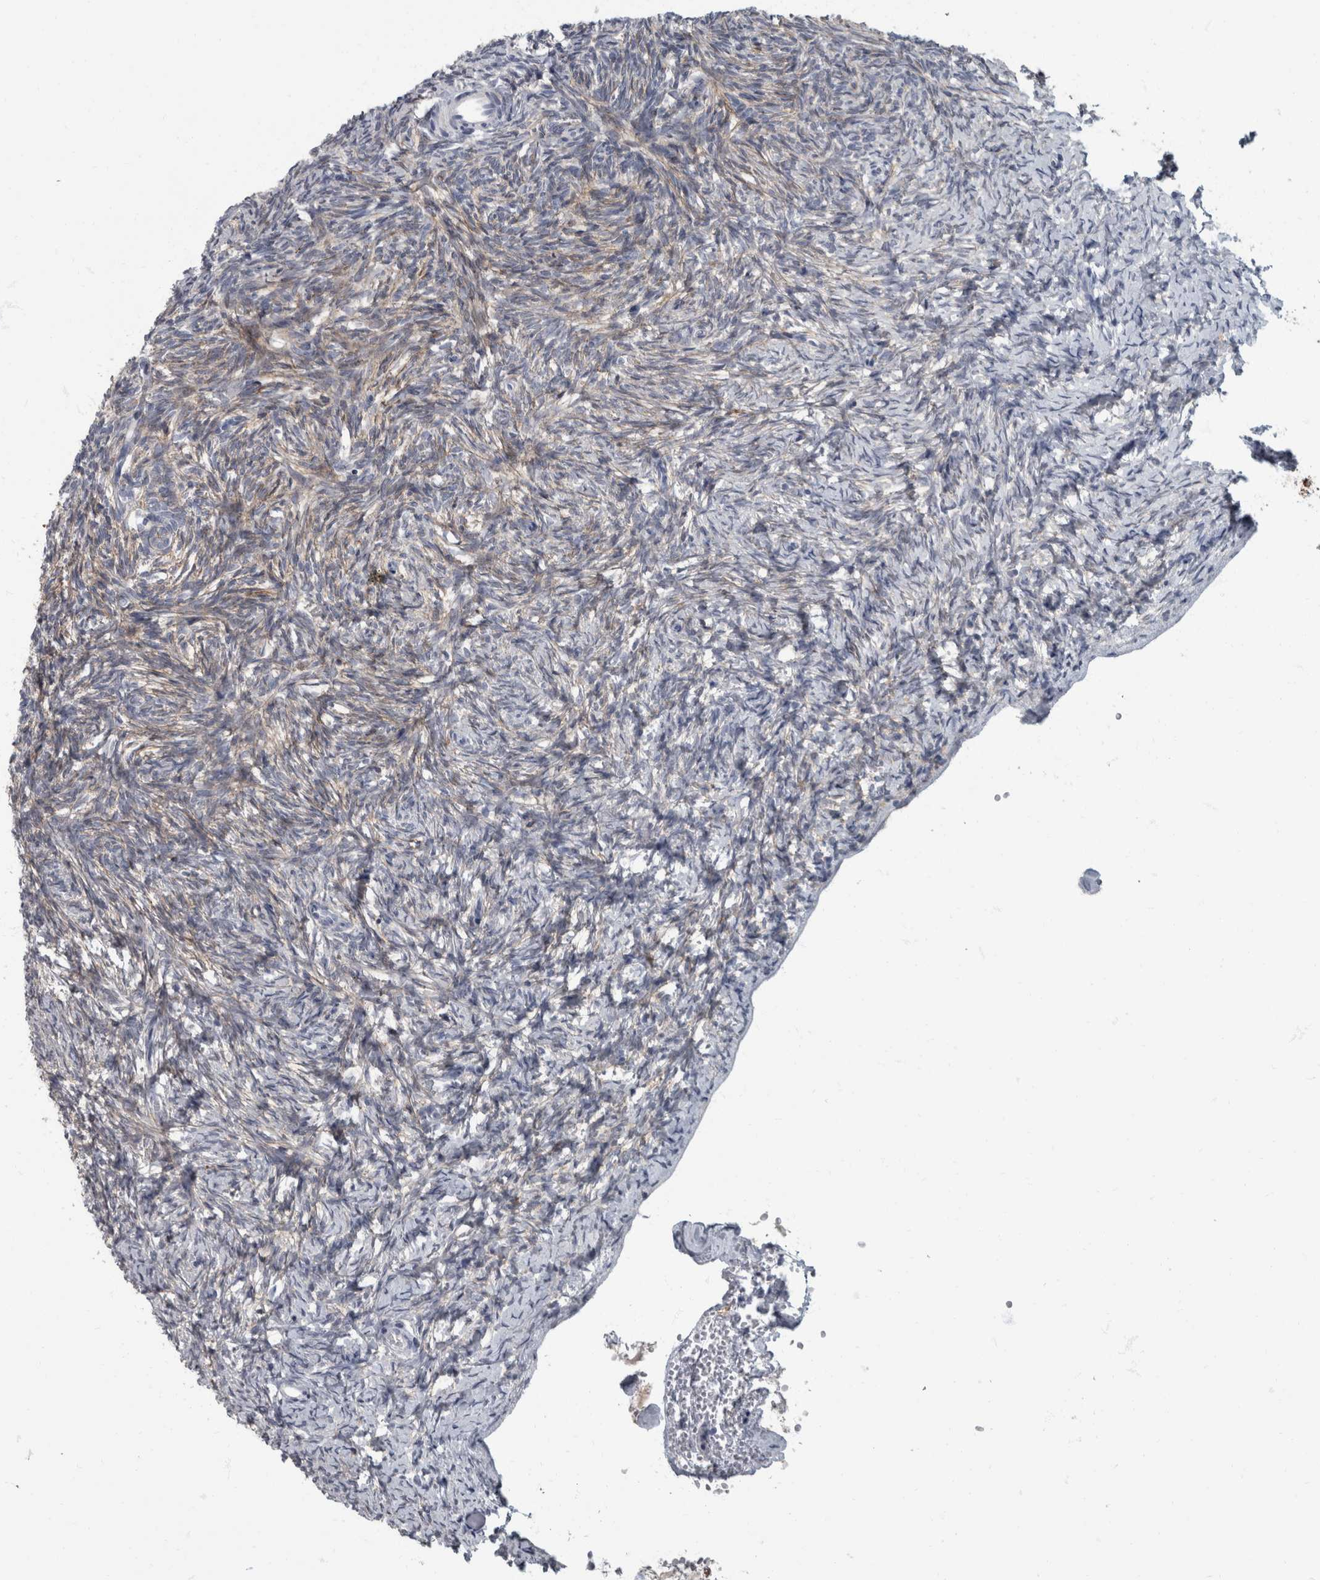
{"staining": {"intensity": "negative", "quantity": "none", "location": "none"}, "tissue": "ovary", "cell_type": "Ovarian stroma cells", "image_type": "normal", "snomed": [{"axis": "morphology", "description": "Normal tissue, NOS"}, {"axis": "topography", "description": "Ovary"}], "caption": "Immunohistochemistry of normal human ovary reveals no positivity in ovarian stroma cells.", "gene": "DSG2", "patient": {"sex": "female", "age": 34}}